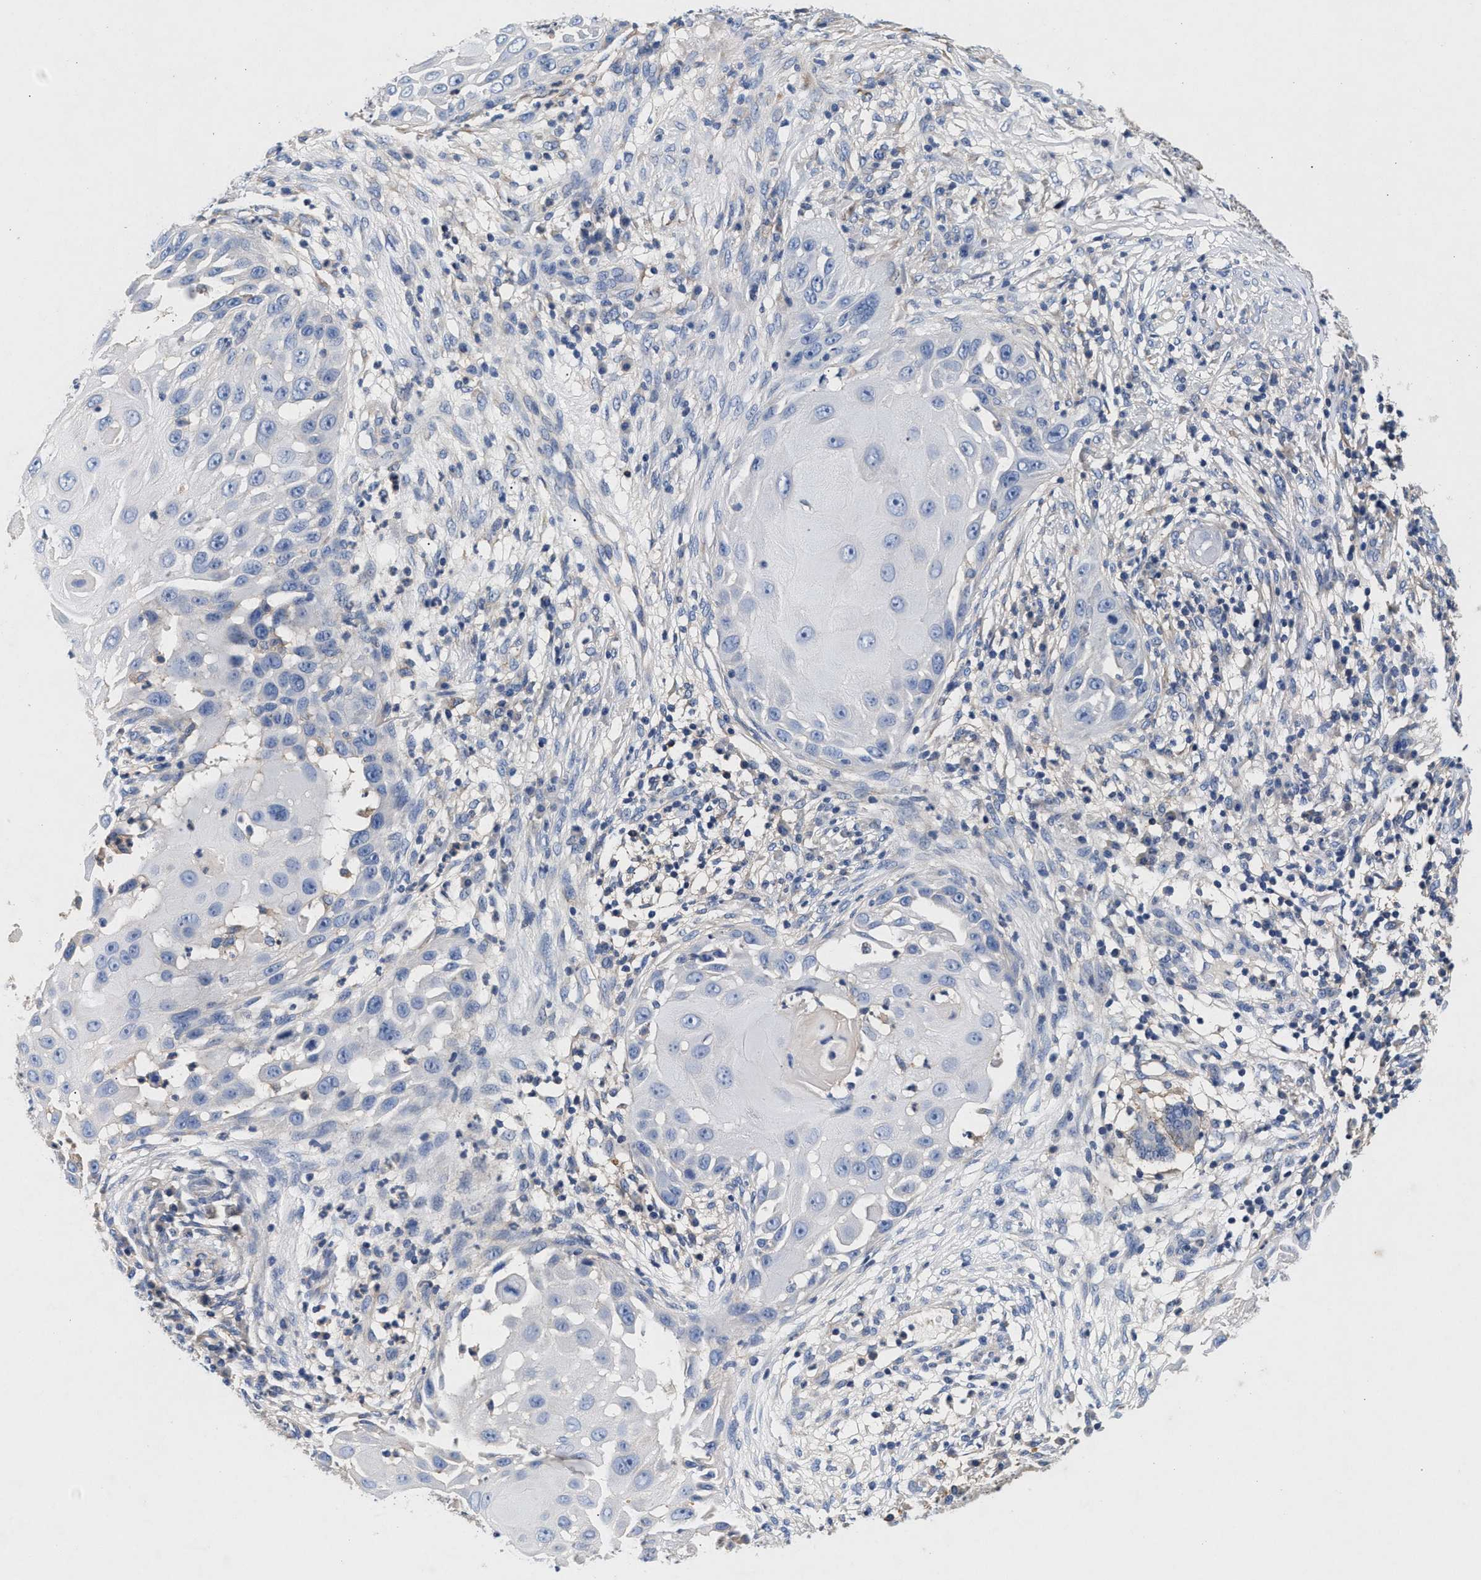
{"staining": {"intensity": "negative", "quantity": "none", "location": "none"}, "tissue": "skin cancer", "cell_type": "Tumor cells", "image_type": "cancer", "snomed": [{"axis": "morphology", "description": "Squamous cell carcinoma, NOS"}, {"axis": "topography", "description": "Skin"}], "caption": "Tumor cells show no significant positivity in skin cancer.", "gene": "GNAI3", "patient": {"sex": "female", "age": 44}}